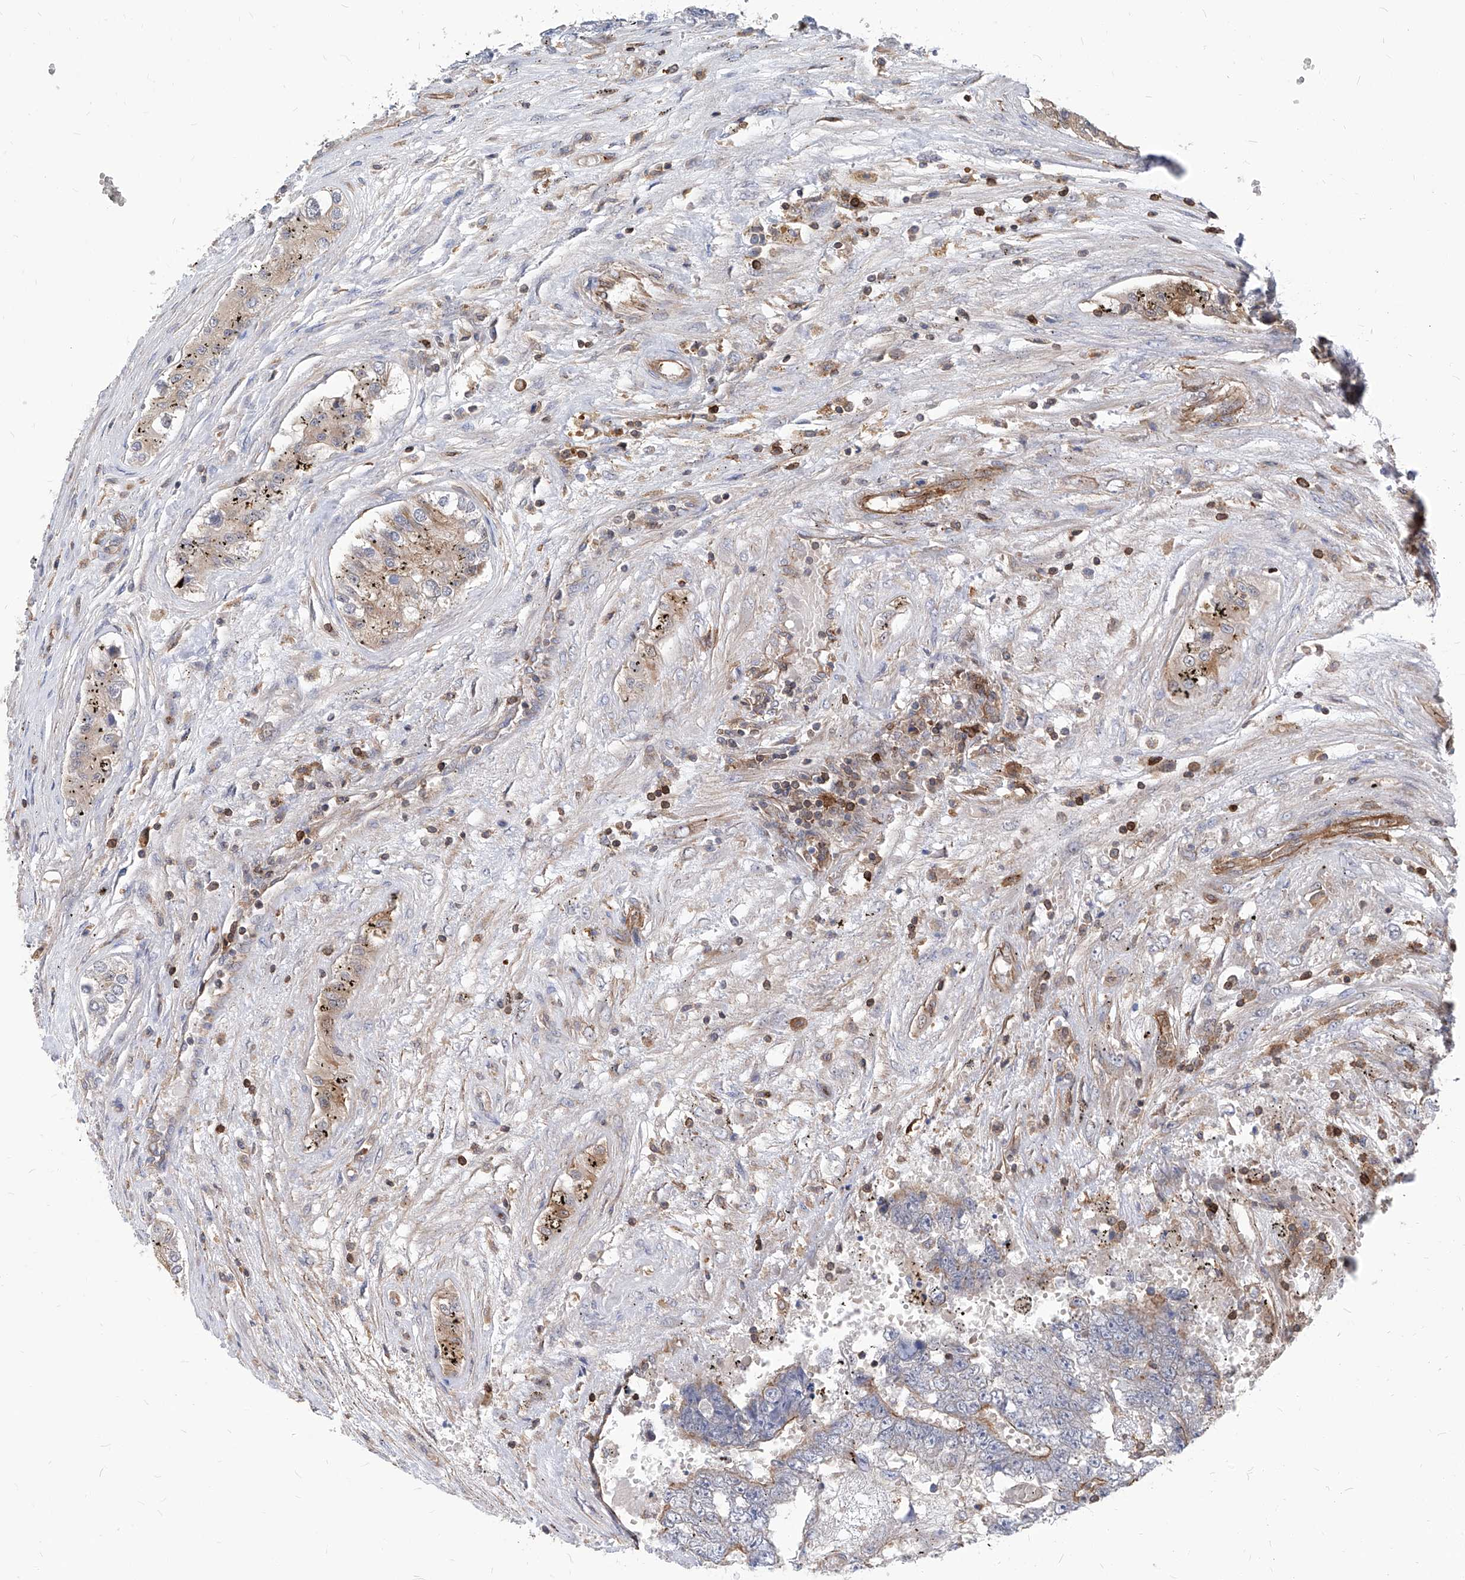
{"staining": {"intensity": "negative", "quantity": "none", "location": "none"}, "tissue": "testis cancer", "cell_type": "Tumor cells", "image_type": "cancer", "snomed": [{"axis": "morphology", "description": "Carcinoma, Embryonal, NOS"}, {"axis": "topography", "description": "Testis"}], "caption": "This is a histopathology image of immunohistochemistry staining of testis cancer (embryonal carcinoma), which shows no expression in tumor cells.", "gene": "ABRACL", "patient": {"sex": "male", "age": 25}}